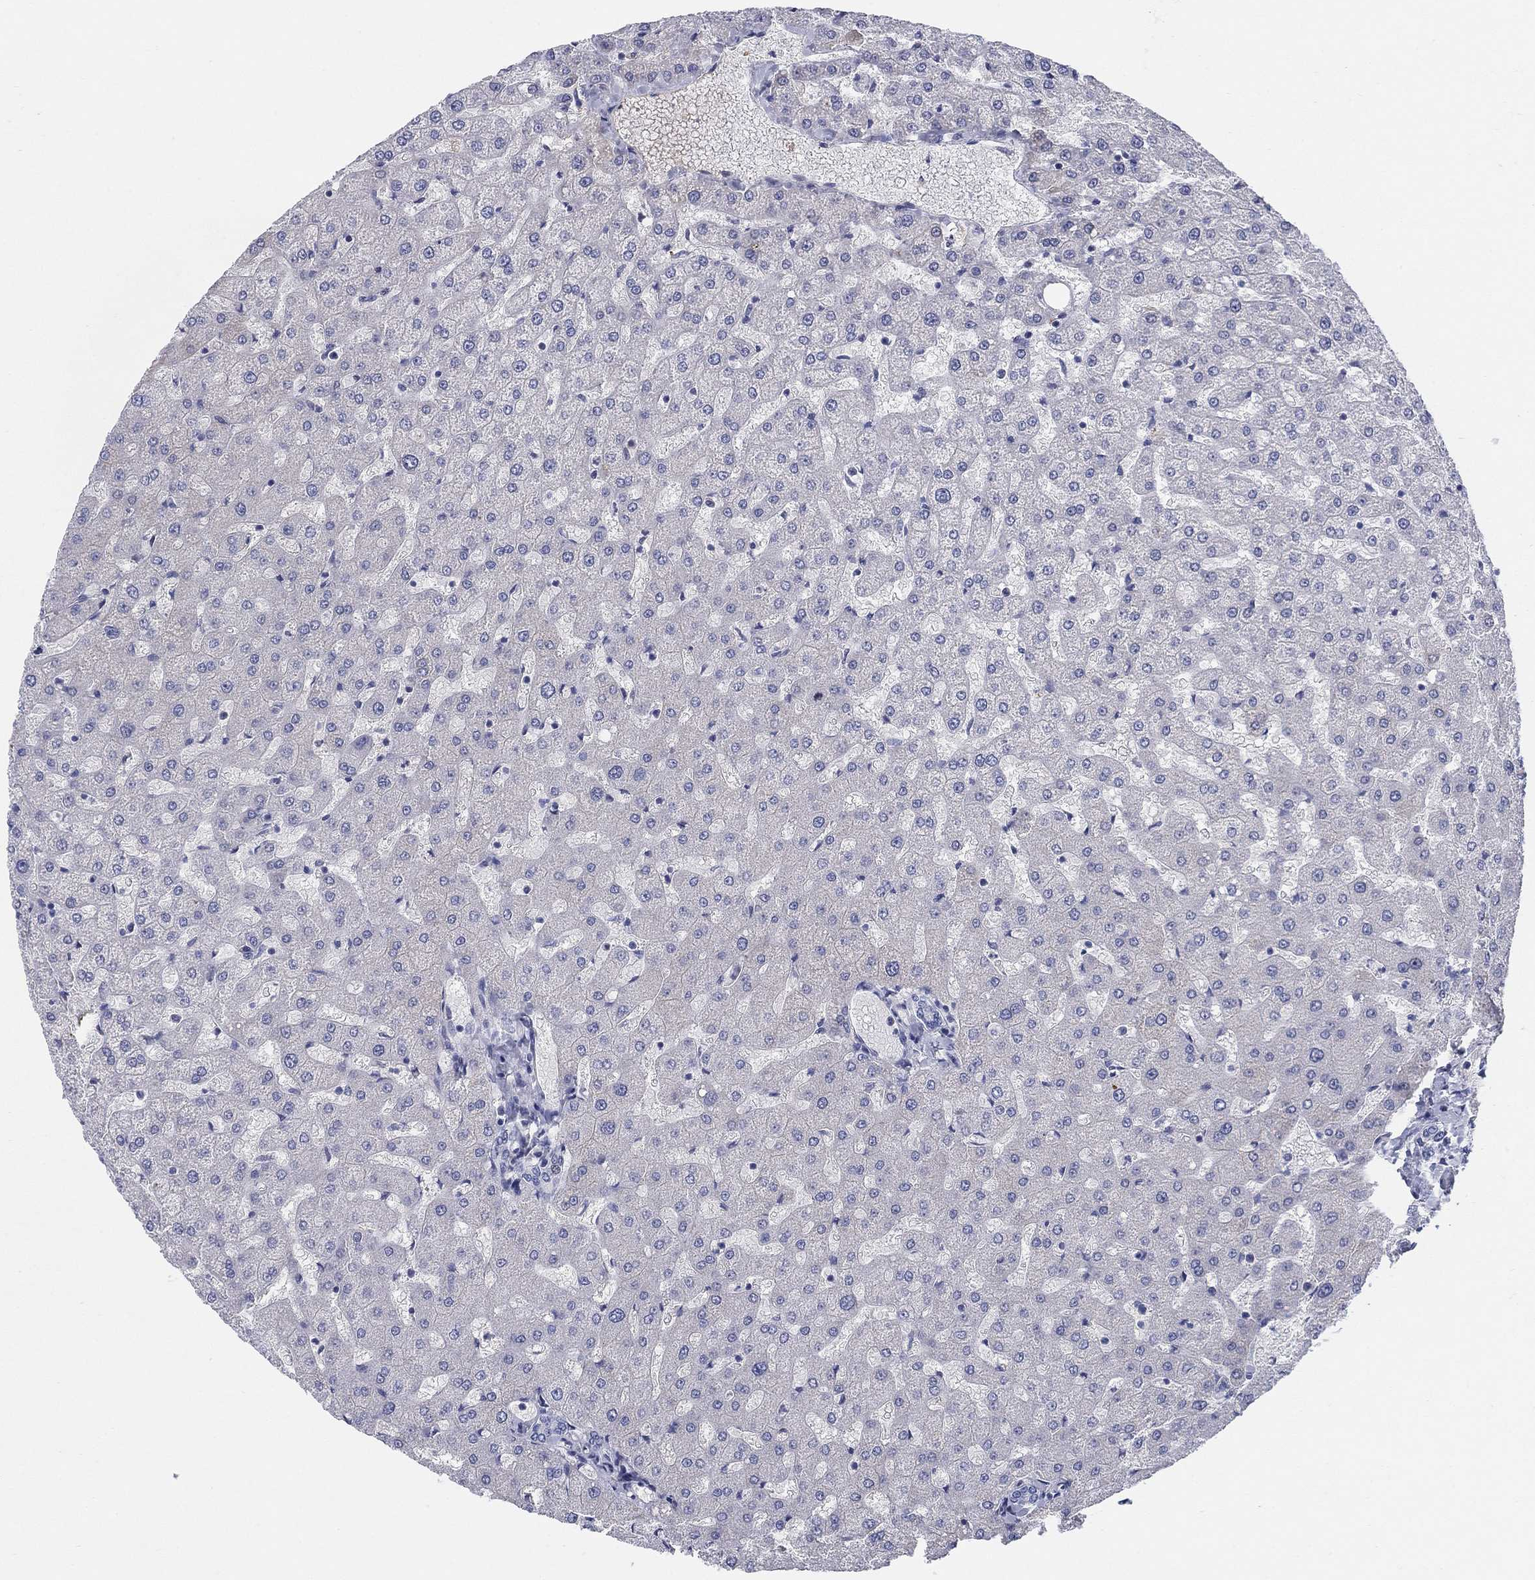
{"staining": {"intensity": "negative", "quantity": "none", "location": "none"}, "tissue": "liver", "cell_type": "Cholangiocytes", "image_type": "normal", "snomed": [{"axis": "morphology", "description": "Normal tissue, NOS"}, {"axis": "topography", "description": "Liver"}], "caption": "Micrograph shows no protein positivity in cholangiocytes of benign liver. Nuclei are stained in blue.", "gene": "HEATR4", "patient": {"sex": "female", "age": 50}}